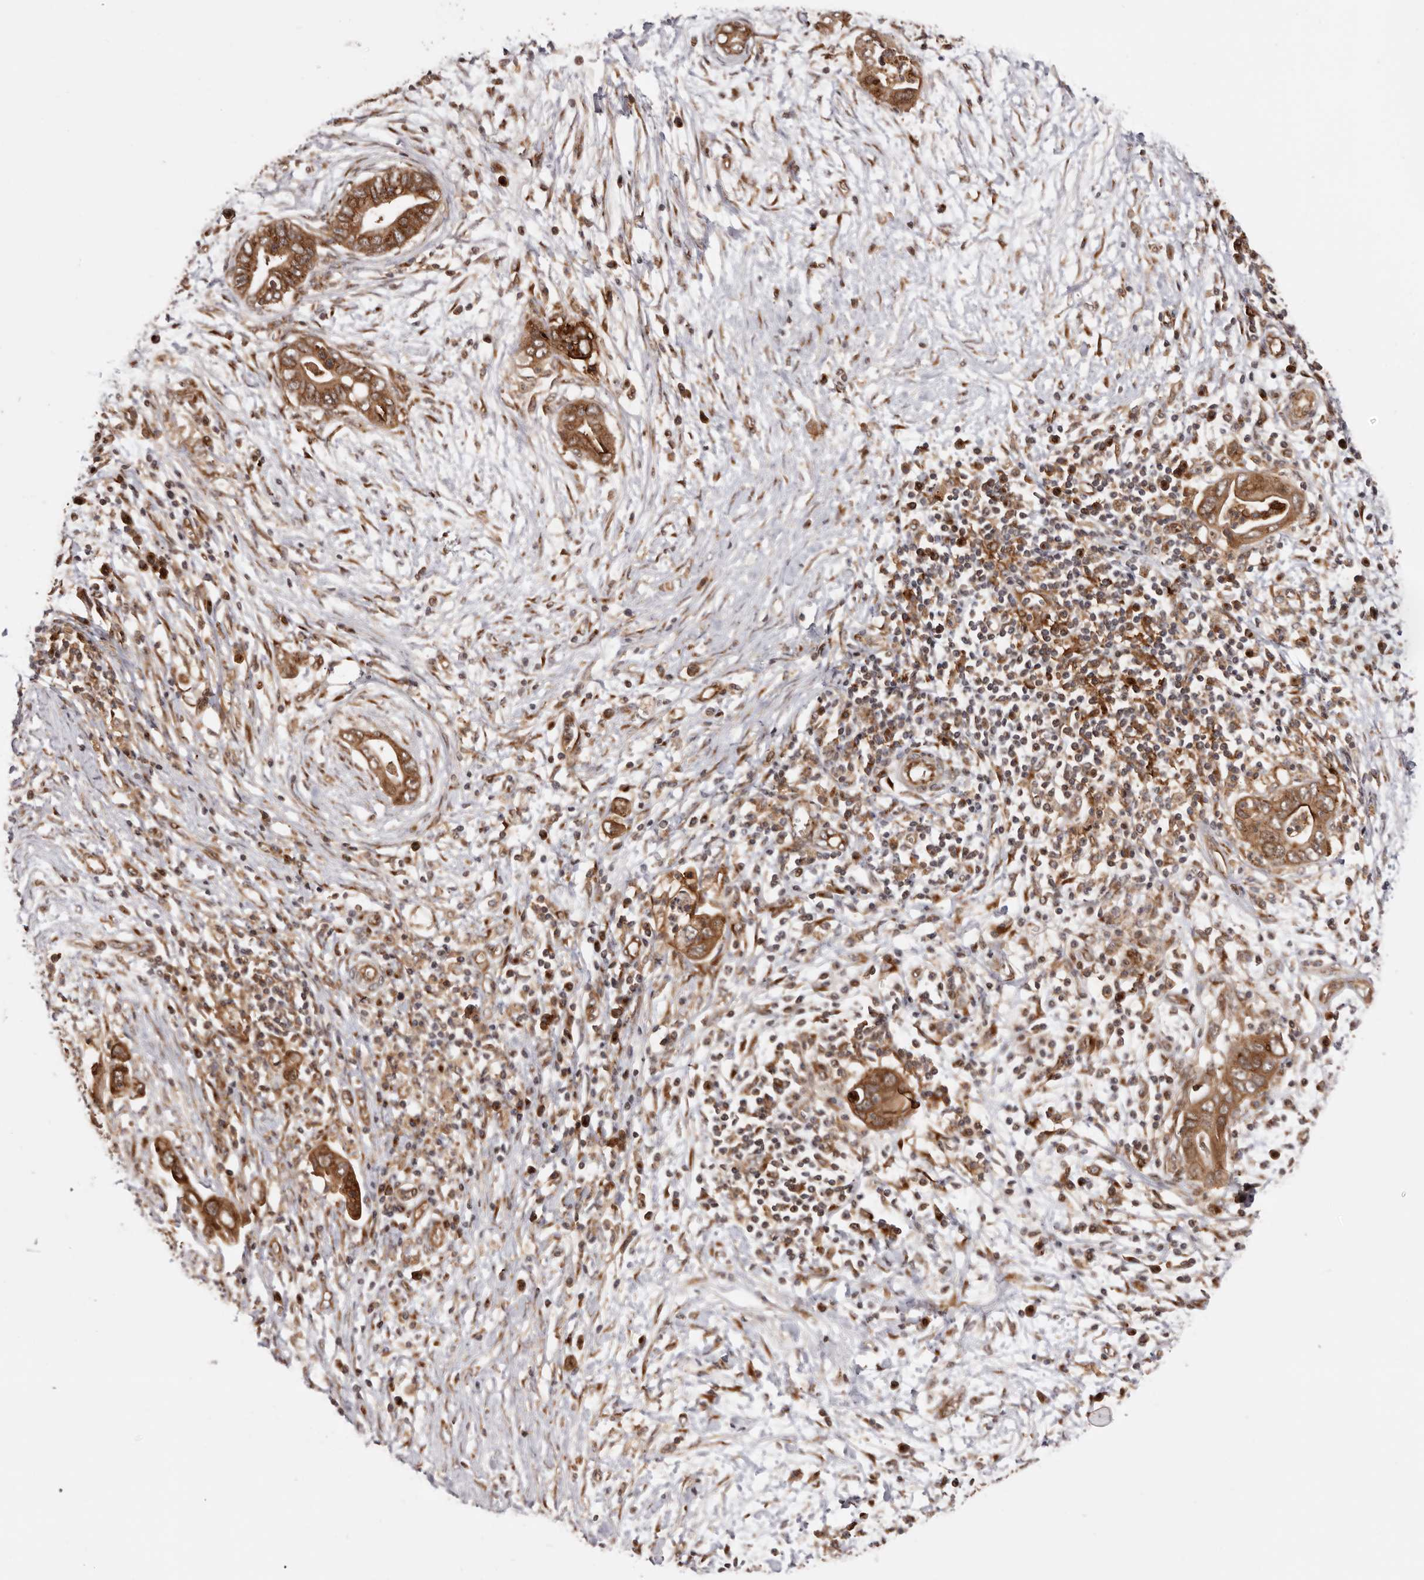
{"staining": {"intensity": "strong", "quantity": ">75%", "location": "cytoplasmic/membranous"}, "tissue": "pancreatic cancer", "cell_type": "Tumor cells", "image_type": "cancer", "snomed": [{"axis": "morphology", "description": "Adenocarcinoma, NOS"}, {"axis": "topography", "description": "Pancreas"}], "caption": "Immunohistochemical staining of pancreatic cancer (adenocarcinoma) shows strong cytoplasmic/membranous protein expression in about >75% of tumor cells. (Brightfield microscopy of DAB IHC at high magnification).", "gene": "GPR27", "patient": {"sex": "male", "age": 75}}